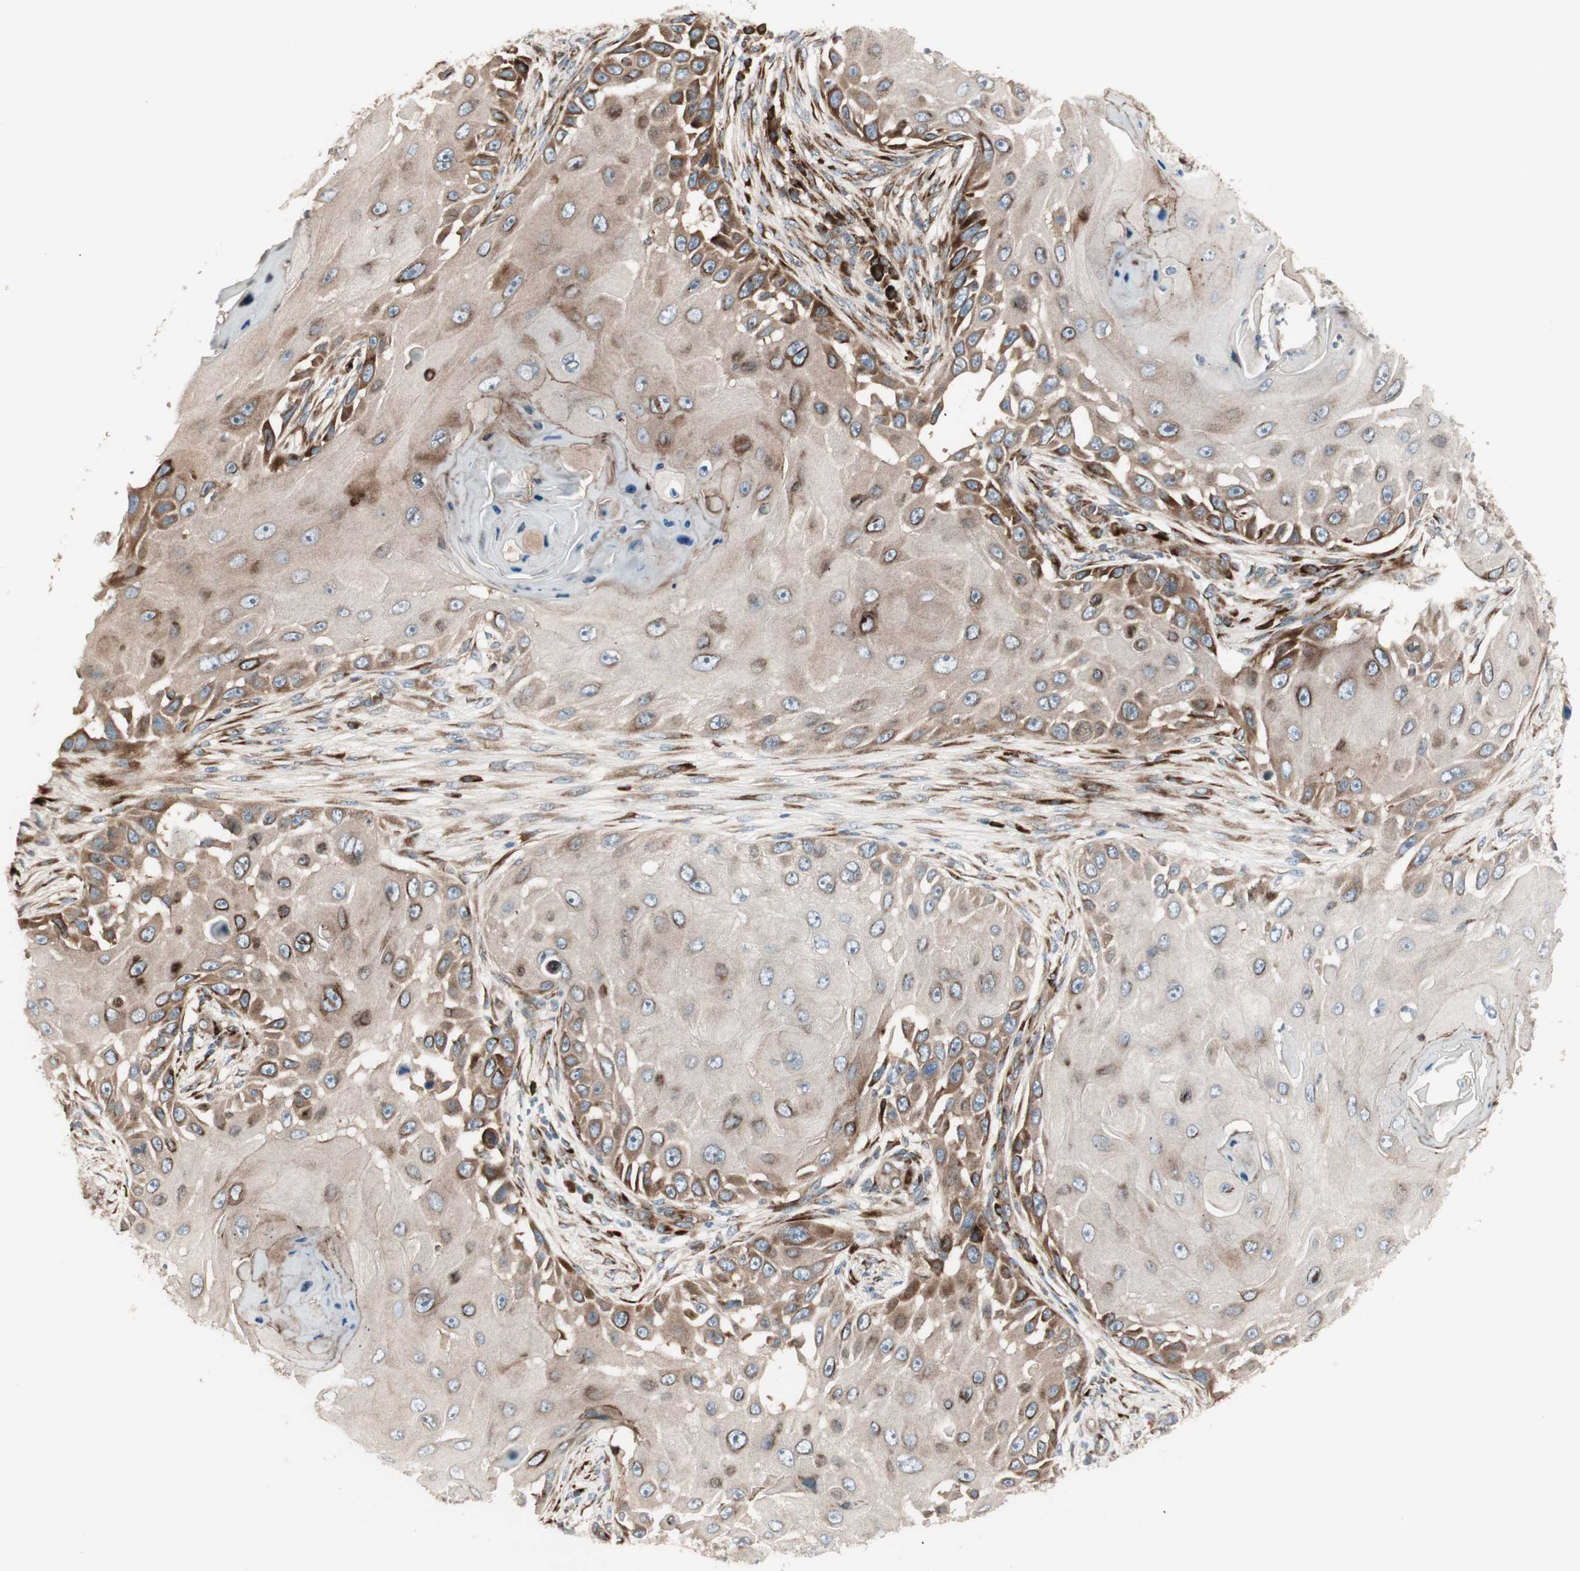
{"staining": {"intensity": "strong", "quantity": "25%-75%", "location": "cytoplasmic/membranous"}, "tissue": "skin cancer", "cell_type": "Tumor cells", "image_type": "cancer", "snomed": [{"axis": "morphology", "description": "Squamous cell carcinoma, NOS"}, {"axis": "topography", "description": "Skin"}], "caption": "The photomicrograph shows immunohistochemical staining of squamous cell carcinoma (skin). There is strong cytoplasmic/membranous expression is present in approximately 25%-75% of tumor cells. (DAB IHC, brown staining for protein, blue staining for nuclei).", "gene": "PPP2R5E", "patient": {"sex": "female", "age": 44}}